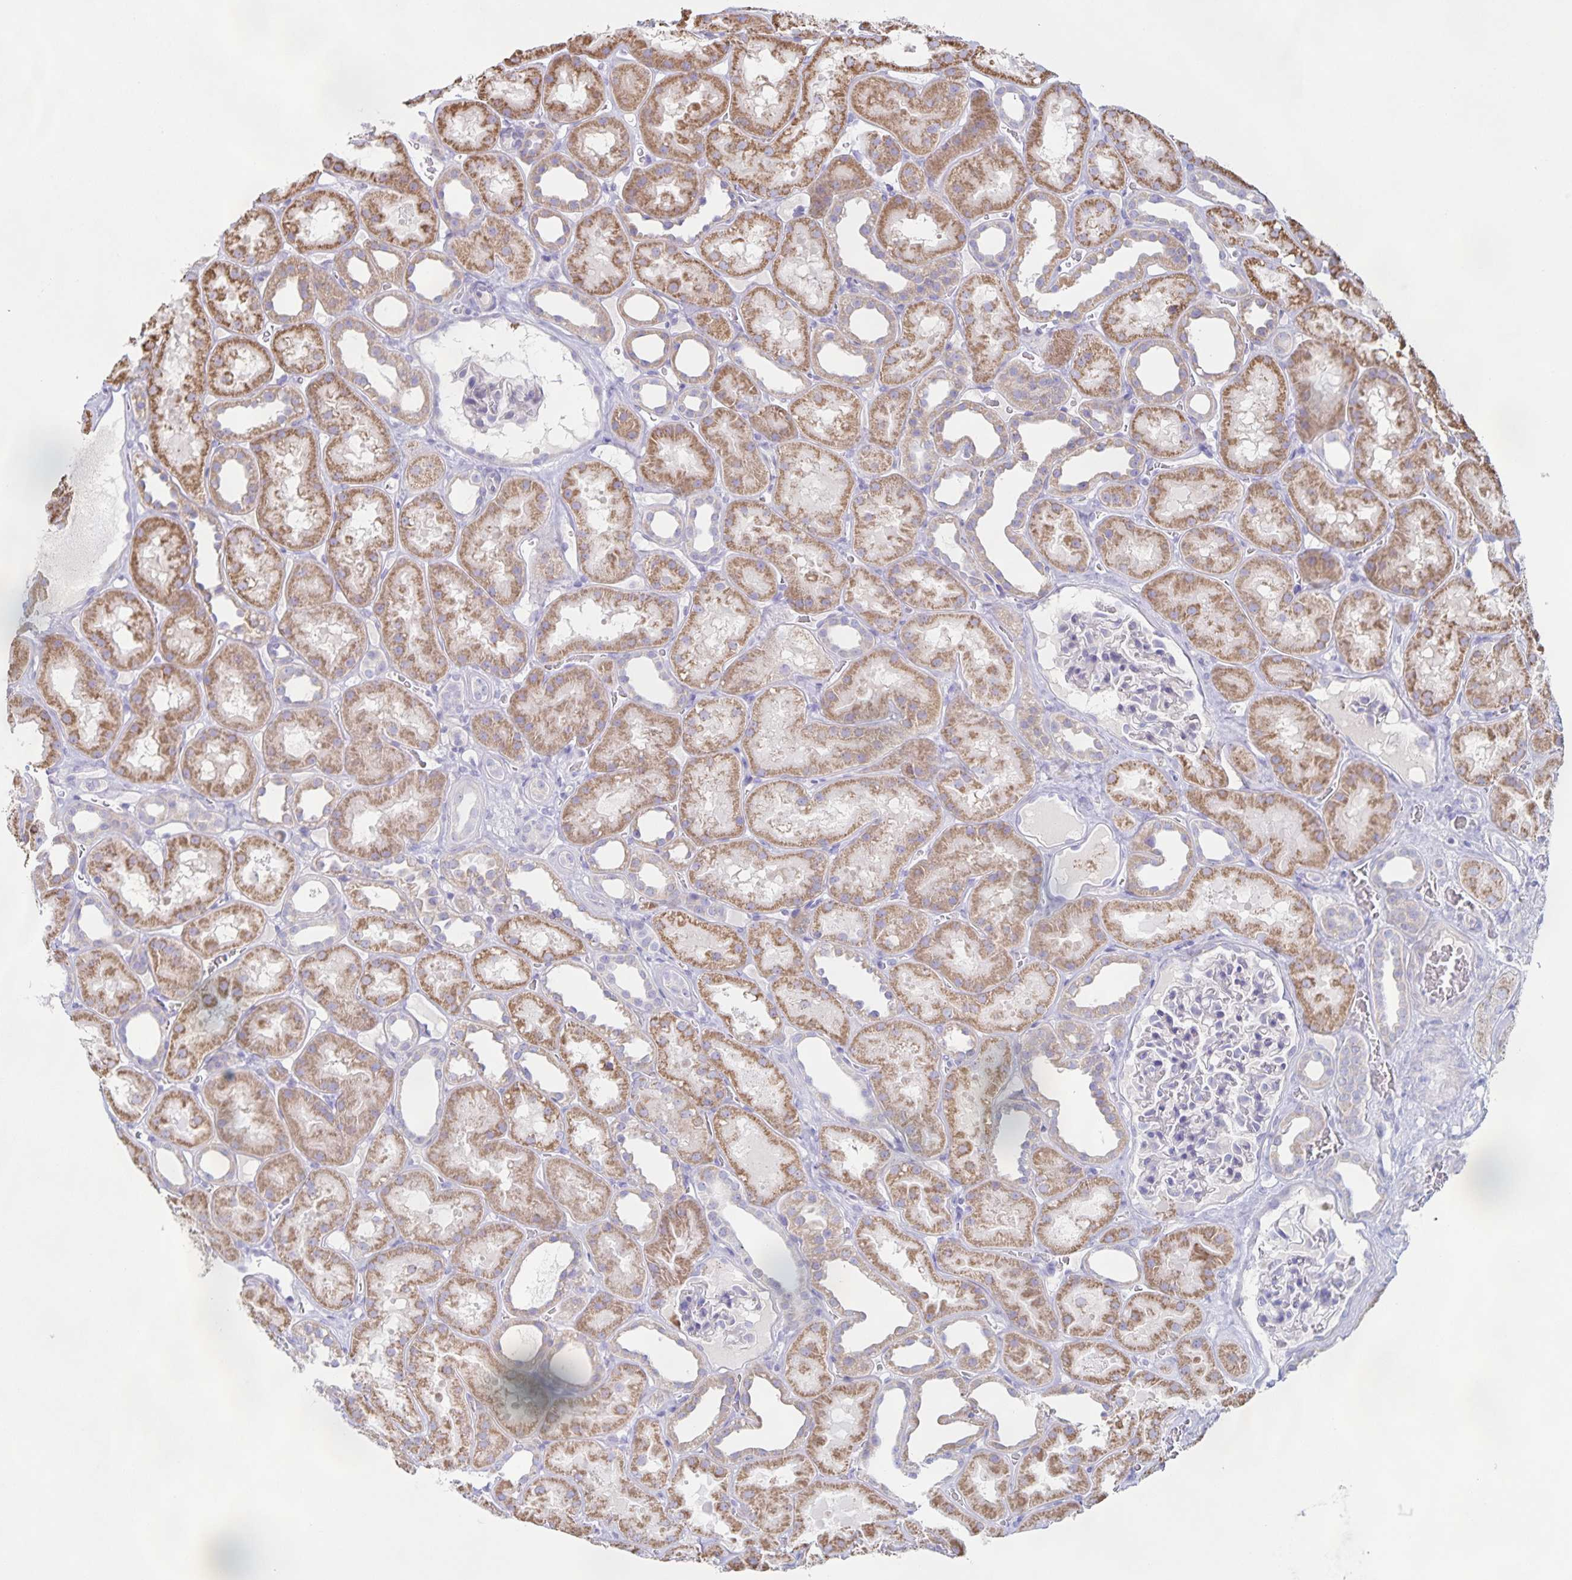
{"staining": {"intensity": "negative", "quantity": "none", "location": "none"}, "tissue": "kidney", "cell_type": "Cells in glomeruli", "image_type": "normal", "snomed": [{"axis": "morphology", "description": "Normal tissue, NOS"}, {"axis": "topography", "description": "Kidney"}], "caption": "A high-resolution histopathology image shows IHC staining of normal kidney, which demonstrates no significant positivity in cells in glomeruli. (DAB IHC, high magnification).", "gene": "CENPH", "patient": {"sex": "female", "age": 41}}